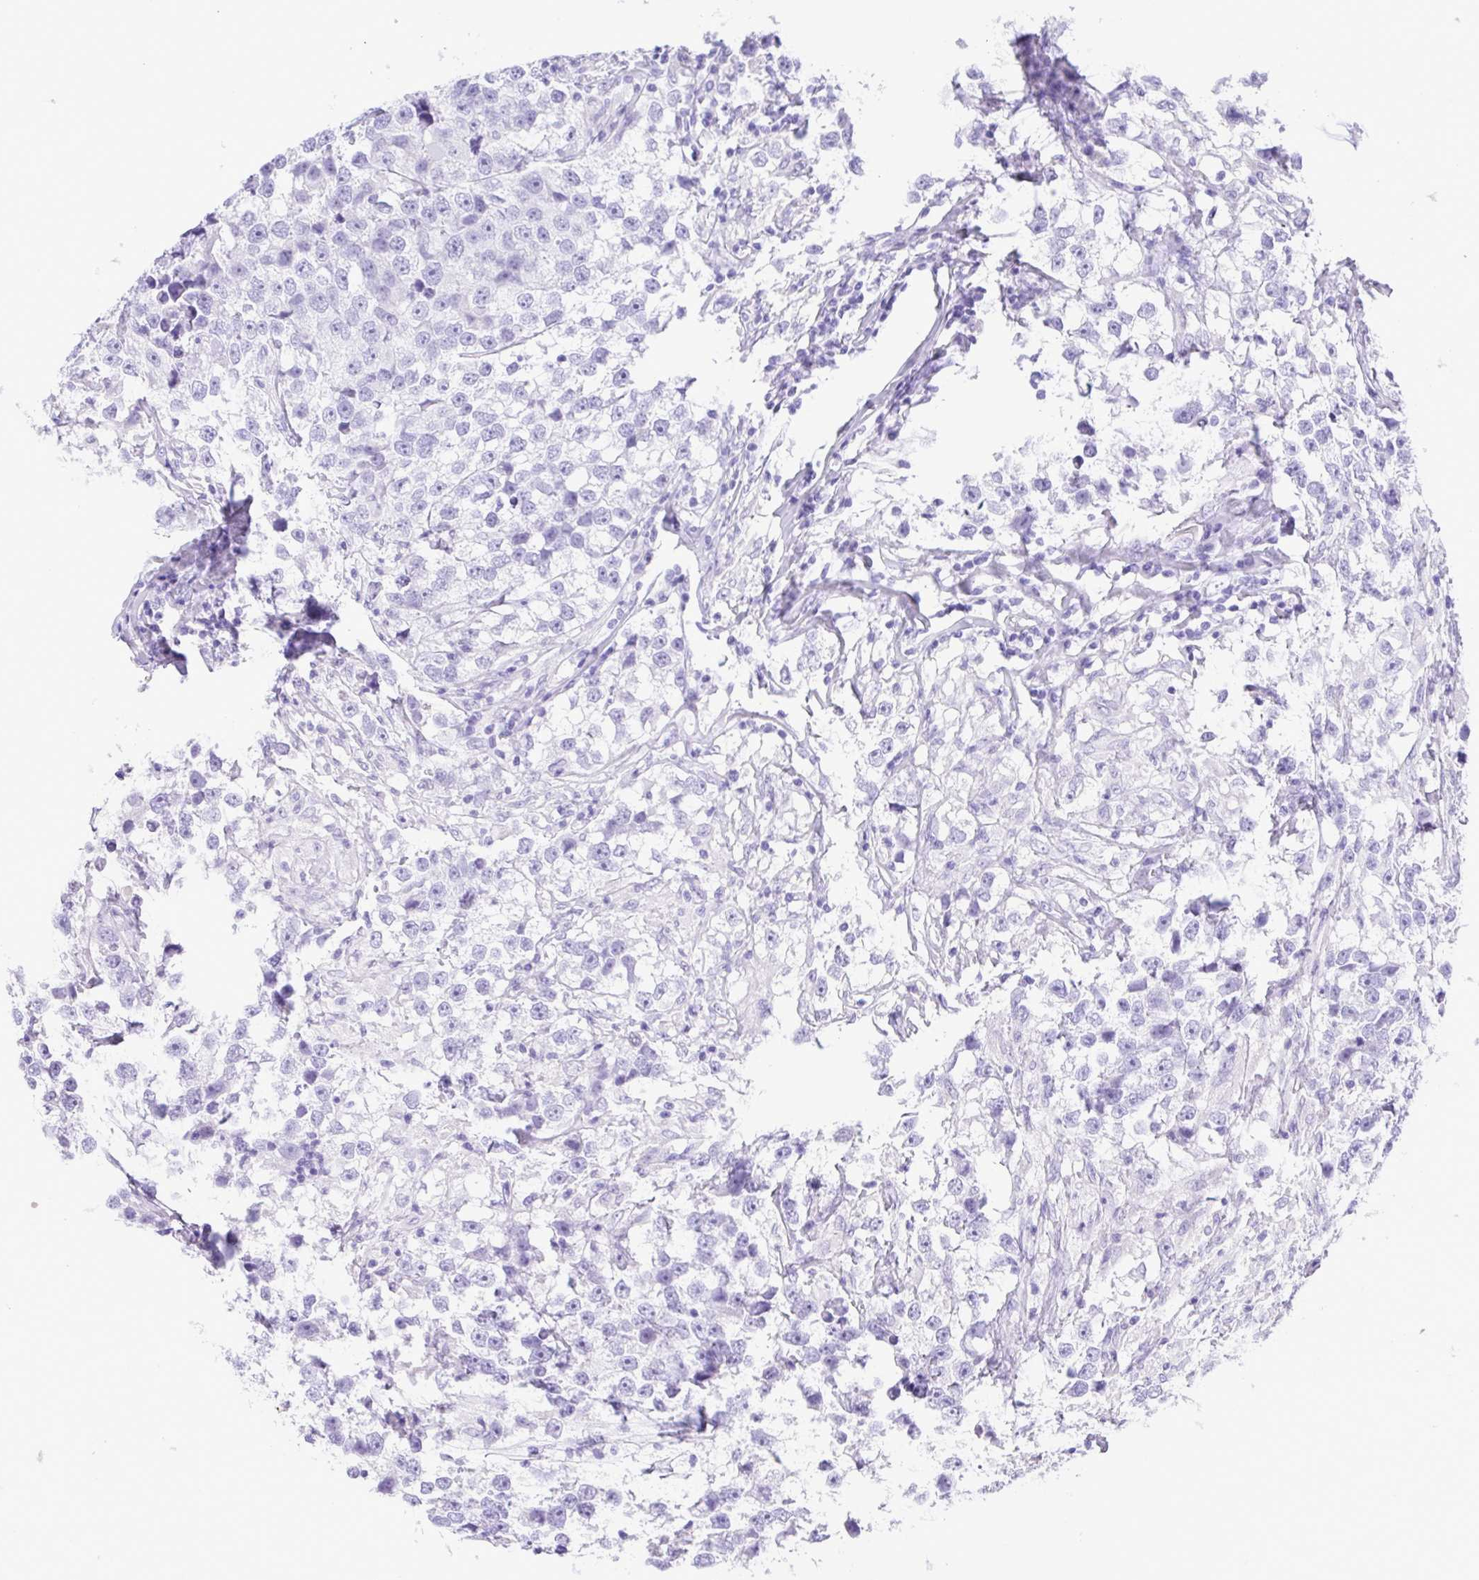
{"staining": {"intensity": "negative", "quantity": "none", "location": "none"}, "tissue": "testis cancer", "cell_type": "Tumor cells", "image_type": "cancer", "snomed": [{"axis": "morphology", "description": "Seminoma, NOS"}, {"axis": "topography", "description": "Testis"}], "caption": "An image of testis cancer stained for a protein exhibits no brown staining in tumor cells.", "gene": "OVGP1", "patient": {"sex": "male", "age": 46}}